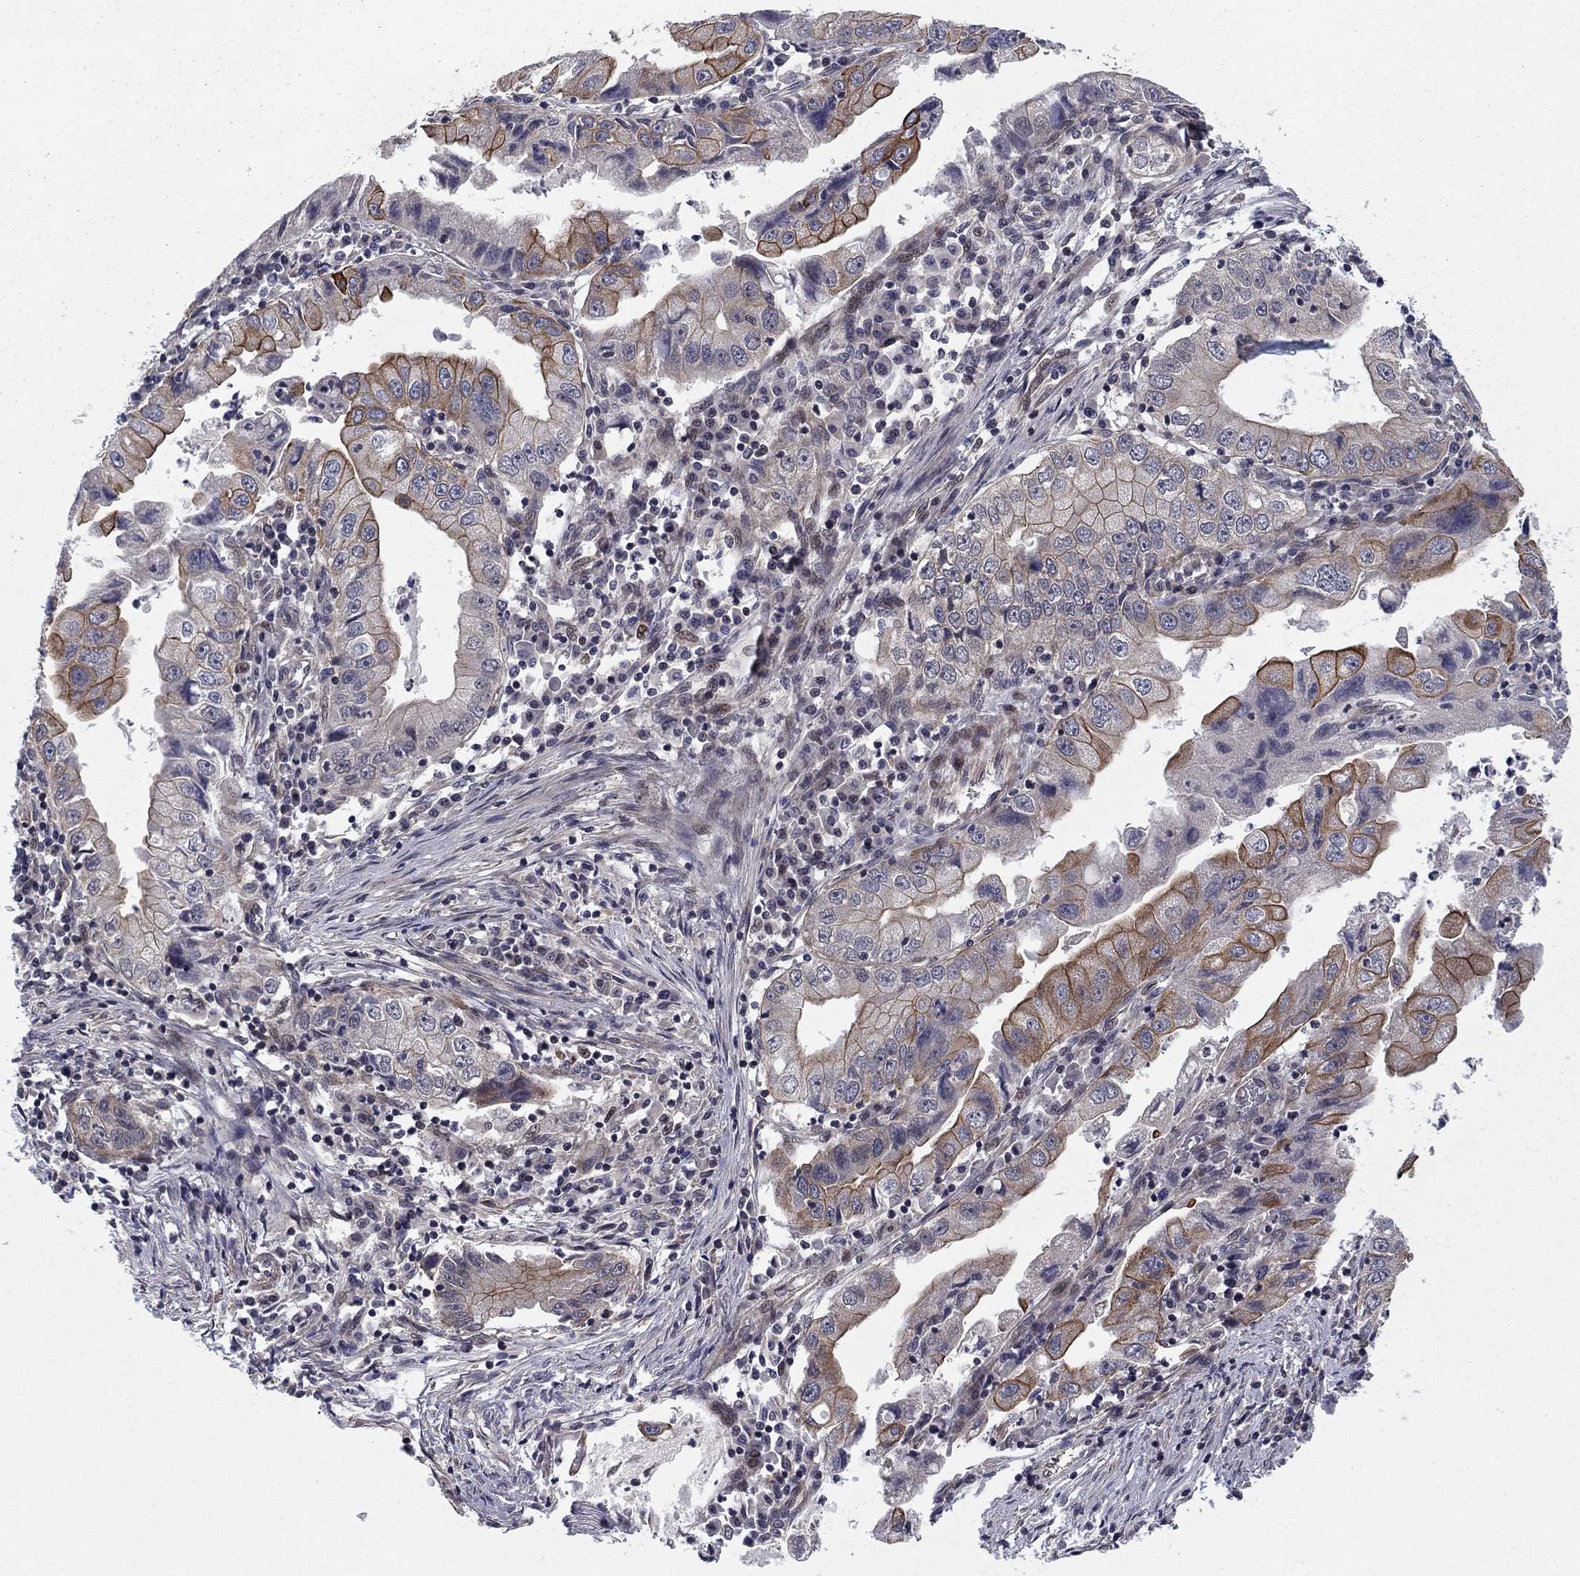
{"staining": {"intensity": "moderate", "quantity": "<25%", "location": "cytoplasmic/membranous"}, "tissue": "stomach cancer", "cell_type": "Tumor cells", "image_type": "cancer", "snomed": [{"axis": "morphology", "description": "Adenocarcinoma, NOS"}, {"axis": "topography", "description": "Stomach"}], "caption": "A brown stain shows moderate cytoplasmic/membranous staining of a protein in stomach cancer (adenocarcinoma) tumor cells.", "gene": "BCL11A", "patient": {"sex": "male", "age": 76}}